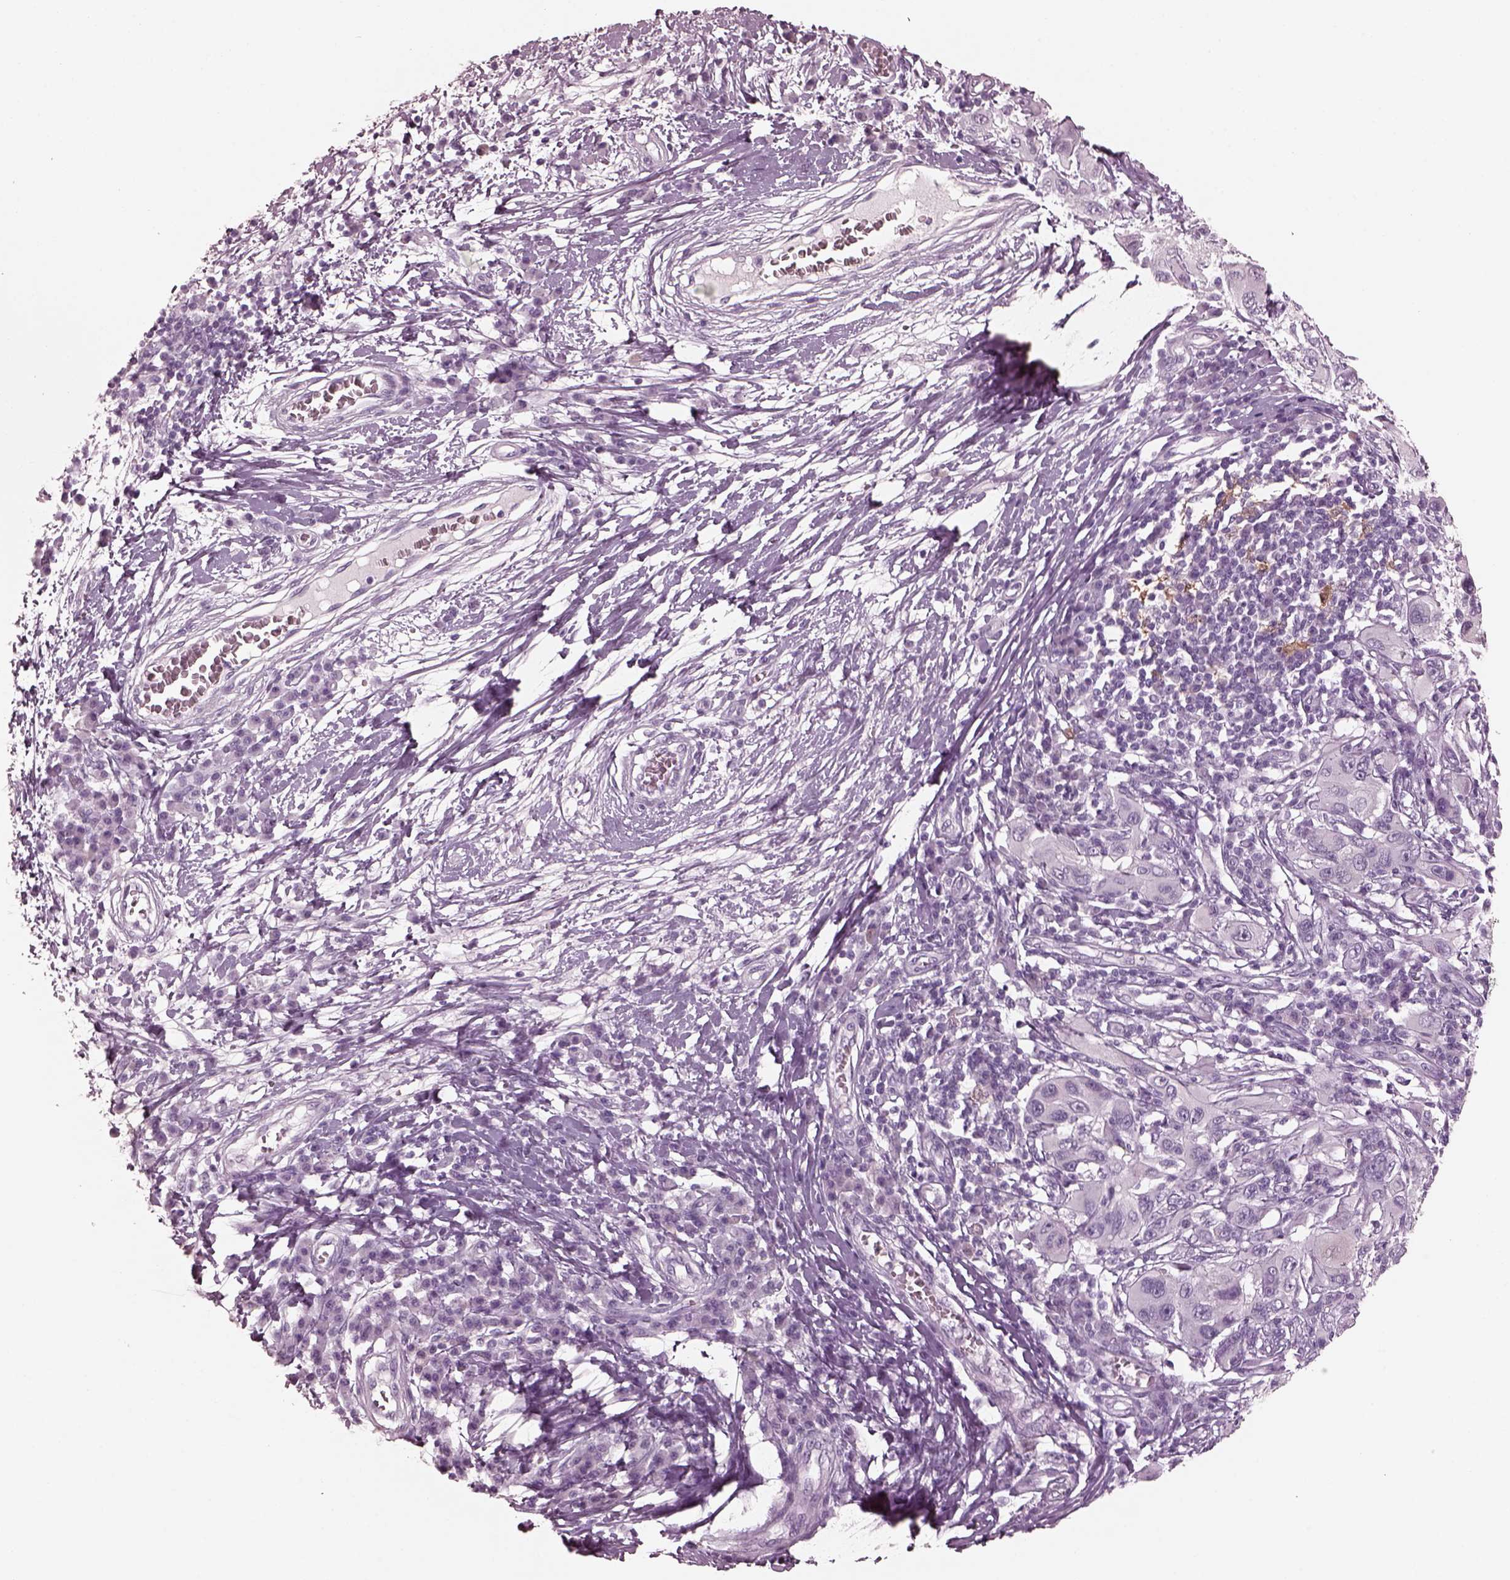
{"staining": {"intensity": "negative", "quantity": "none", "location": "none"}, "tissue": "melanoma", "cell_type": "Tumor cells", "image_type": "cancer", "snomed": [{"axis": "morphology", "description": "Malignant melanoma, NOS"}, {"axis": "topography", "description": "Skin"}], "caption": "High magnification brightfield microscopy of malignant melanoma stained with DAB (brown) and counterstained with hematoxylin (blue): tumor cells show no significant positivity.", "gene": "C2orf81", "patient": {"sex": "male", "age": 53}}